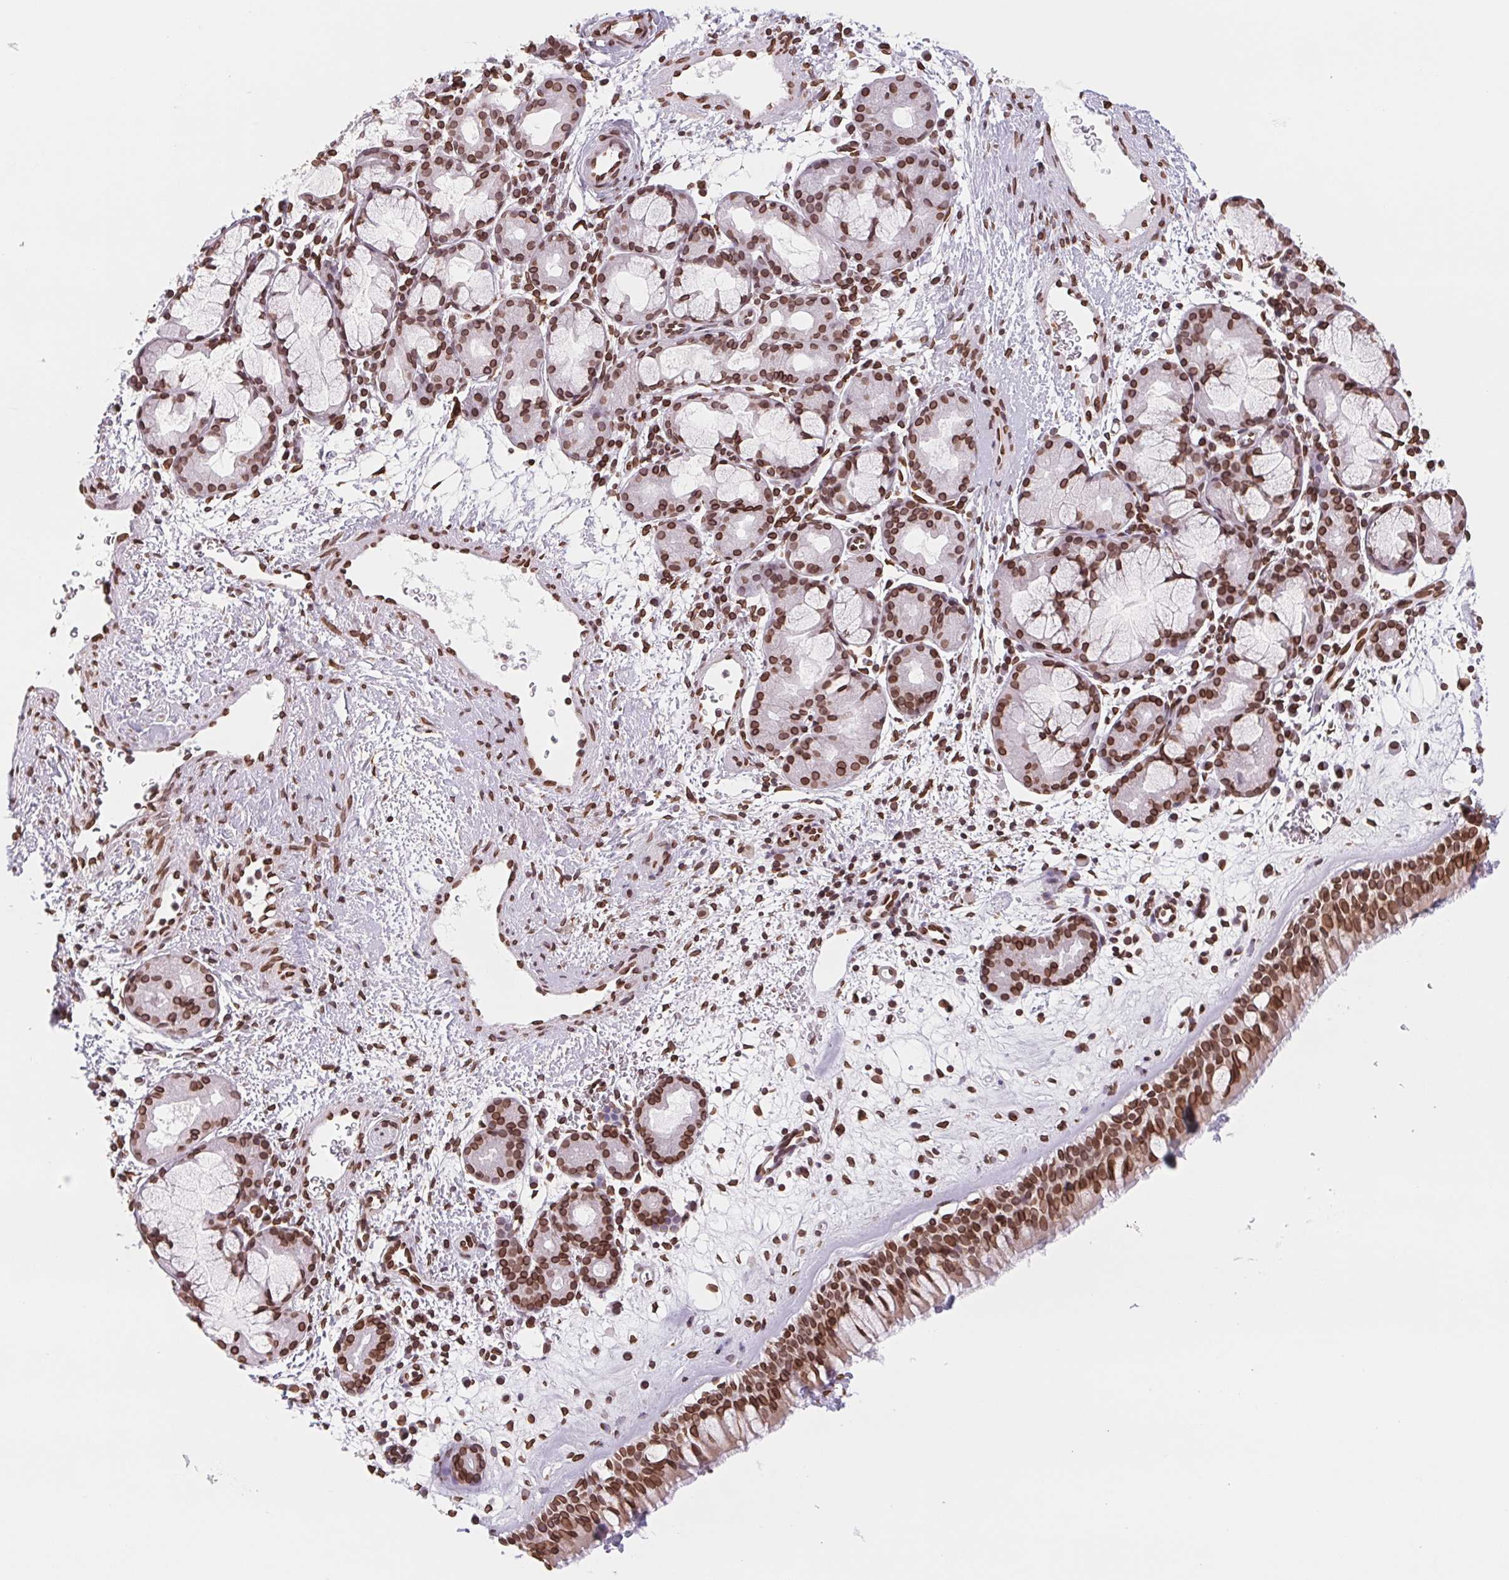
{"staining": {"intensity": "strong", "quantity": ">75%", "location": "cytoplasmic/membranous,nuclear"}, "tissue": "nasopharynx", "cell_type": "Respiratory epithelial cells", "image_type": "normal", "snomed": [{"axis": "morphology", "description": "Normal tissue, NOS"}, {"axis": "topography", "description": "Nasopharynx"}], "caption": "IHC image of normal nasopharynx: nasopharynx stained using immunohistochemistry (IHC) reveals high levels of strong protein expression localized specifically in the cytoplasmic/membranous,nuclear of respiratory epithelial cells, appearing as a cytoplasmic/membranous,nuclear brown color.", "gene": "LMNB2", "patient": {"sex": "male", "age": 65}}